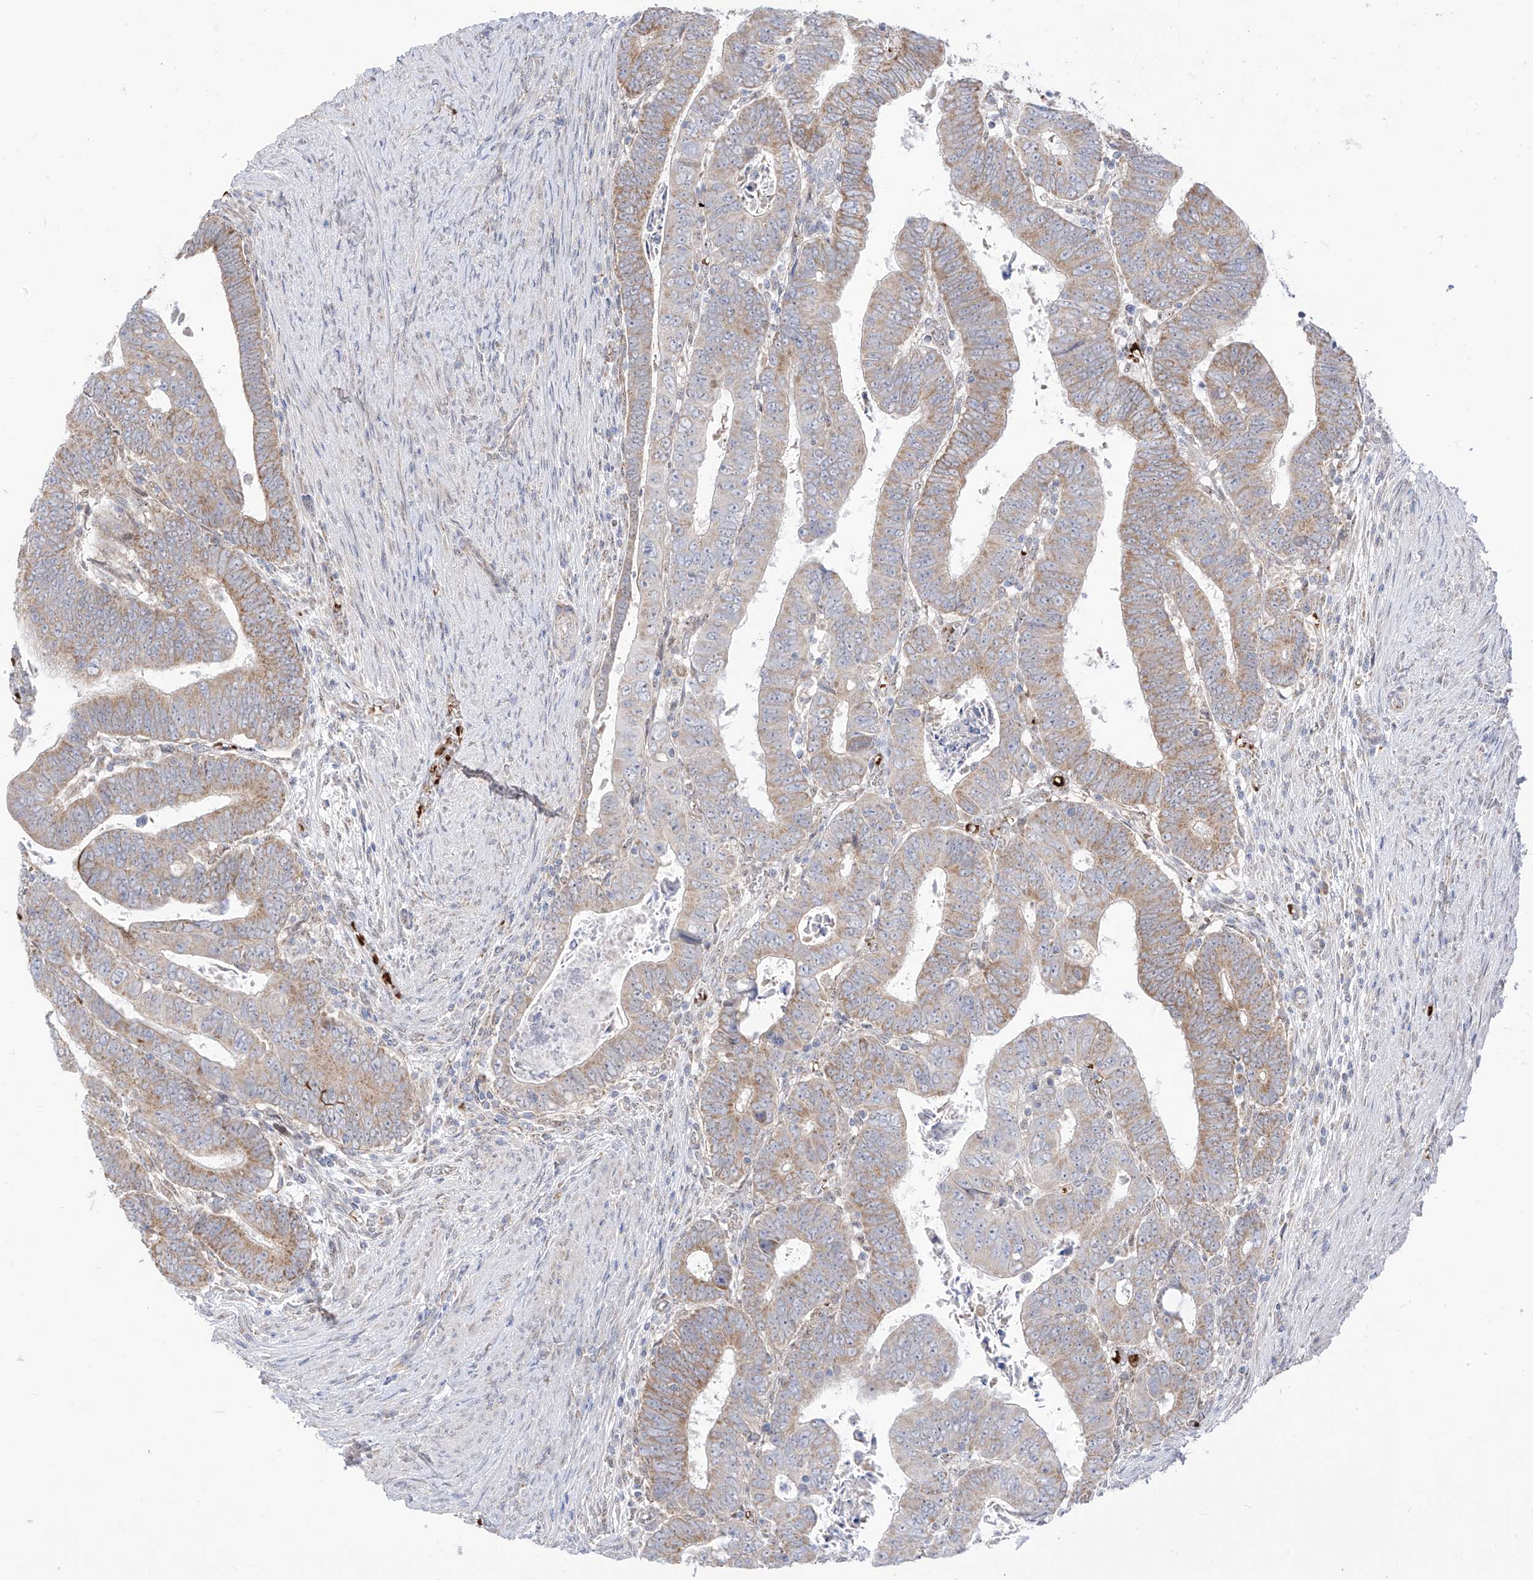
{"staining": {"intensity": "weak", "quantity": ">75%", "location": "cytoplasmic/membranous"}, "tissue": "colorectal cancer", "cell_type": "Tumor cells", "image_type": "cancer", "snomed": [{"axis": "morphology", "description": "Normal tissue, NOS"}, {"axis": "morphology", "description": "Adenocarcinoma, NOS"}, {"axis": "topography", "description": "Rectum"}], "caption": "Tumor cells show low levels of weak cytoplasmic/membranous expression in approximately >75% of cells in human adenocarcinoma (colorectal).", "gene": "ARHGEF40", "patient": {"sex": "female", "age": 65}}